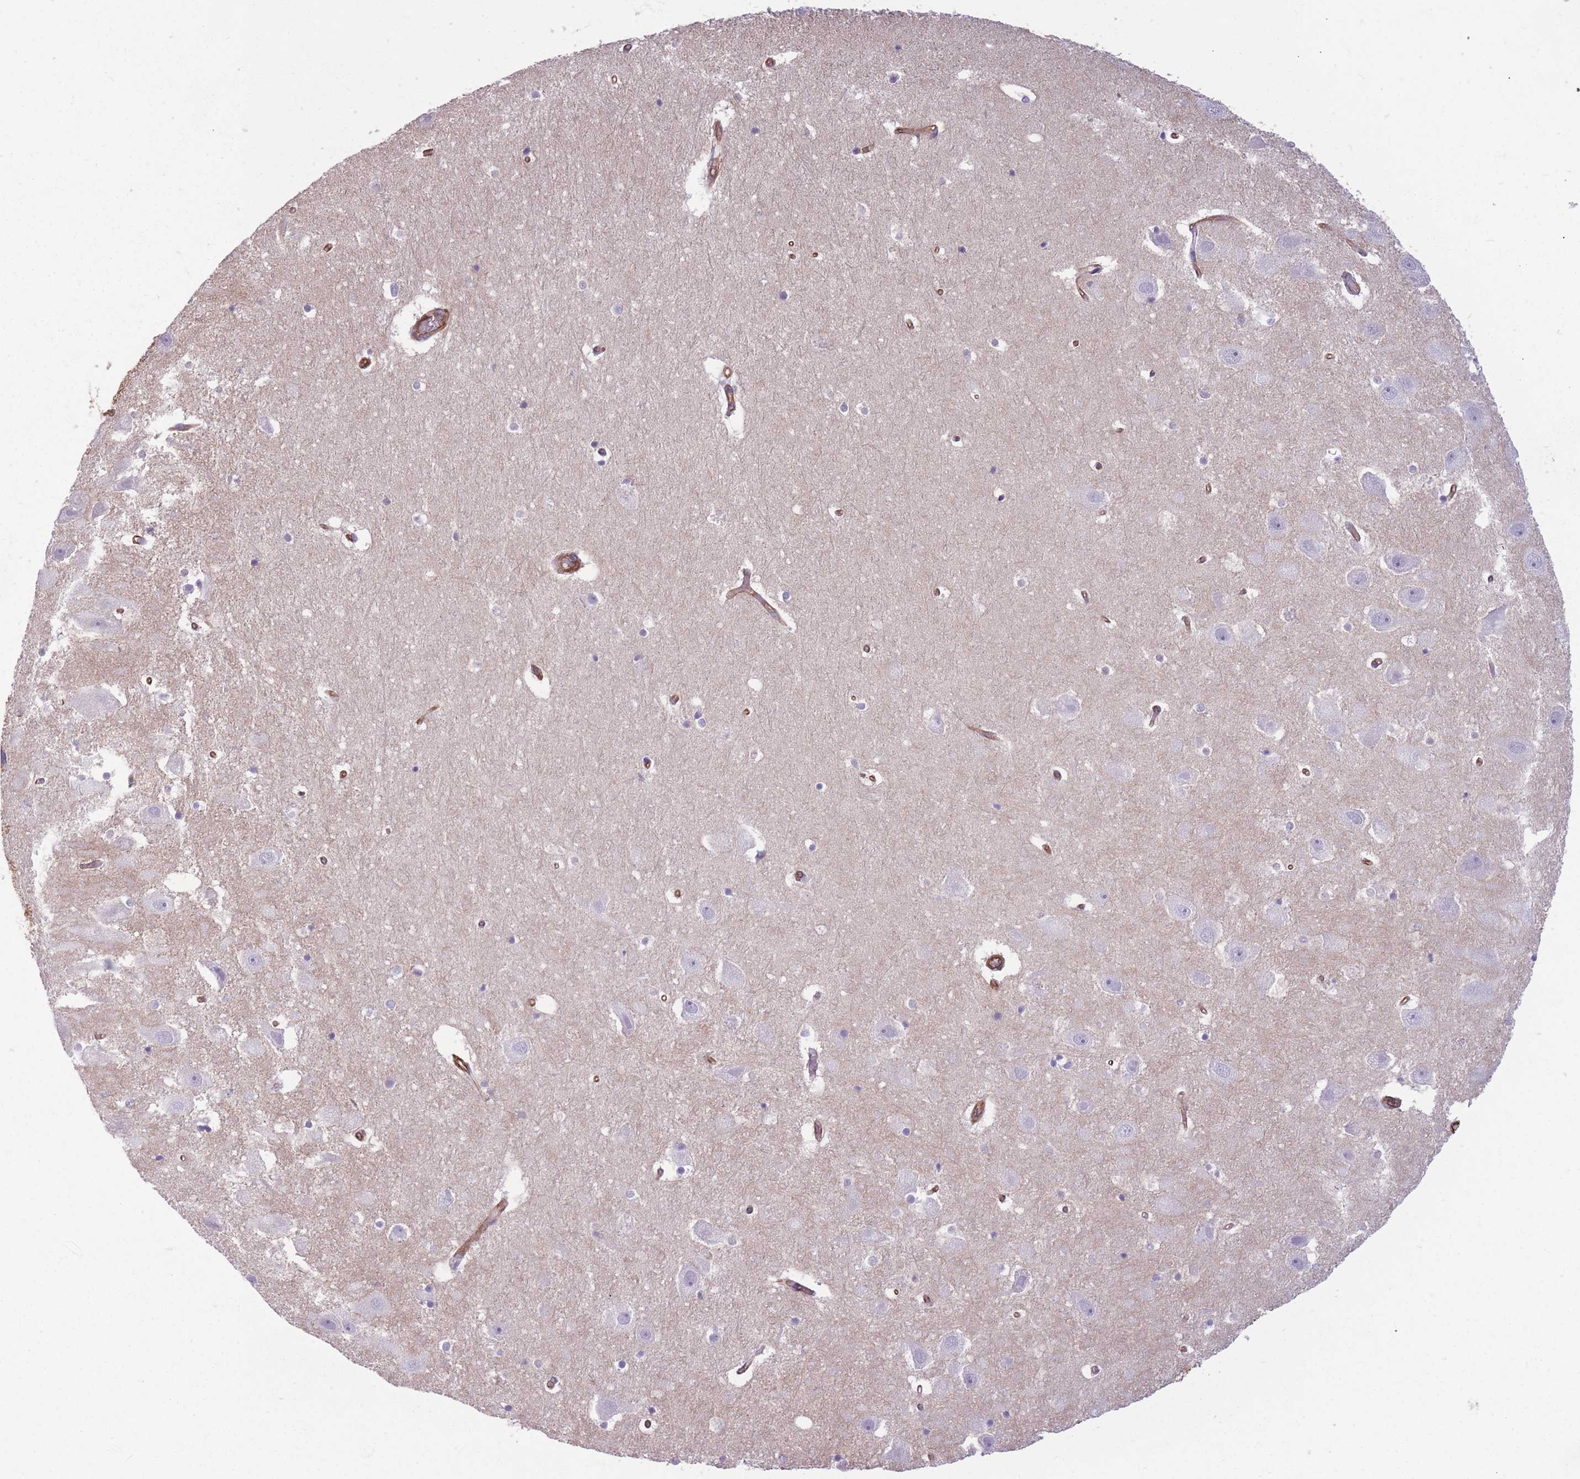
{"staining": {"intensity": "negative", "quantity": "none", "location": "none"}, "tissue": "hippocampus", "cell_type": "Glial cells", "image_type": "normal", "snomed": [{"axis": "morphology", "description": "Normal tissue, NOS"}, {"axis": "topography", "description": "Hippocampus"}], "caption": "A histopathology image of hippocampus stained for a protein exhibits no brown staining in glial cells.", "gene": "ADD1", "patient": {"sex": "female", "age": 52}}